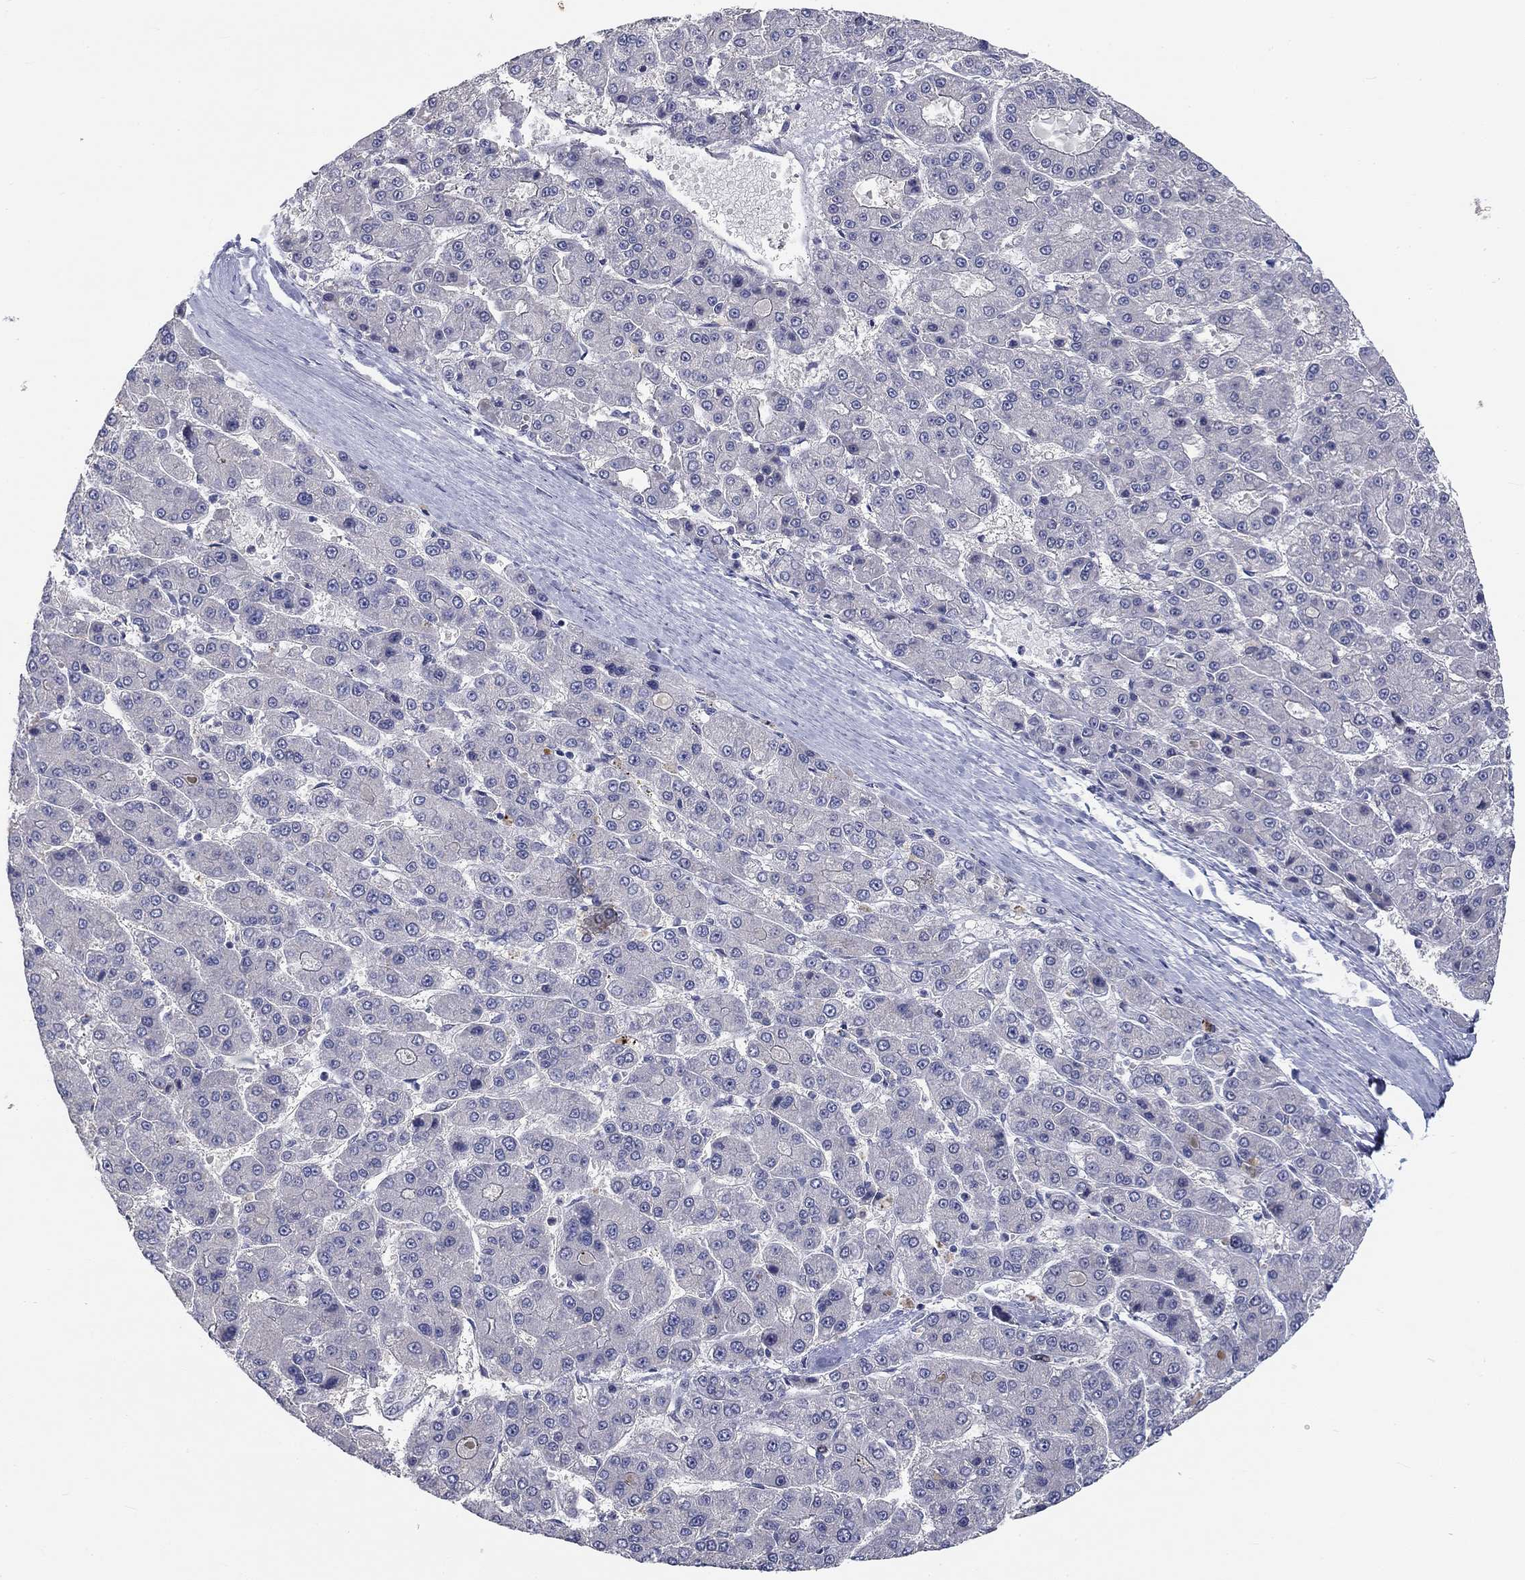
{"staining": {"intensity": "negative", "quantity": "none", "location": "none"}, "tissue": "liver cancer", "cell_type": "Tumor cells", "image_type": "cancer", "snomed": [{"axis": "morphology", "description": "Carcinoma, Hepatocellular, NOS"}, {"axis": "topography", "description": "Liver"}], "caption": "Photomicrograph shows no protein expression in tumor cells of liver hepatocellular carcinoma tissue.", "gene": "PRC1", "patient": {"sex": "male", "age": 70}}